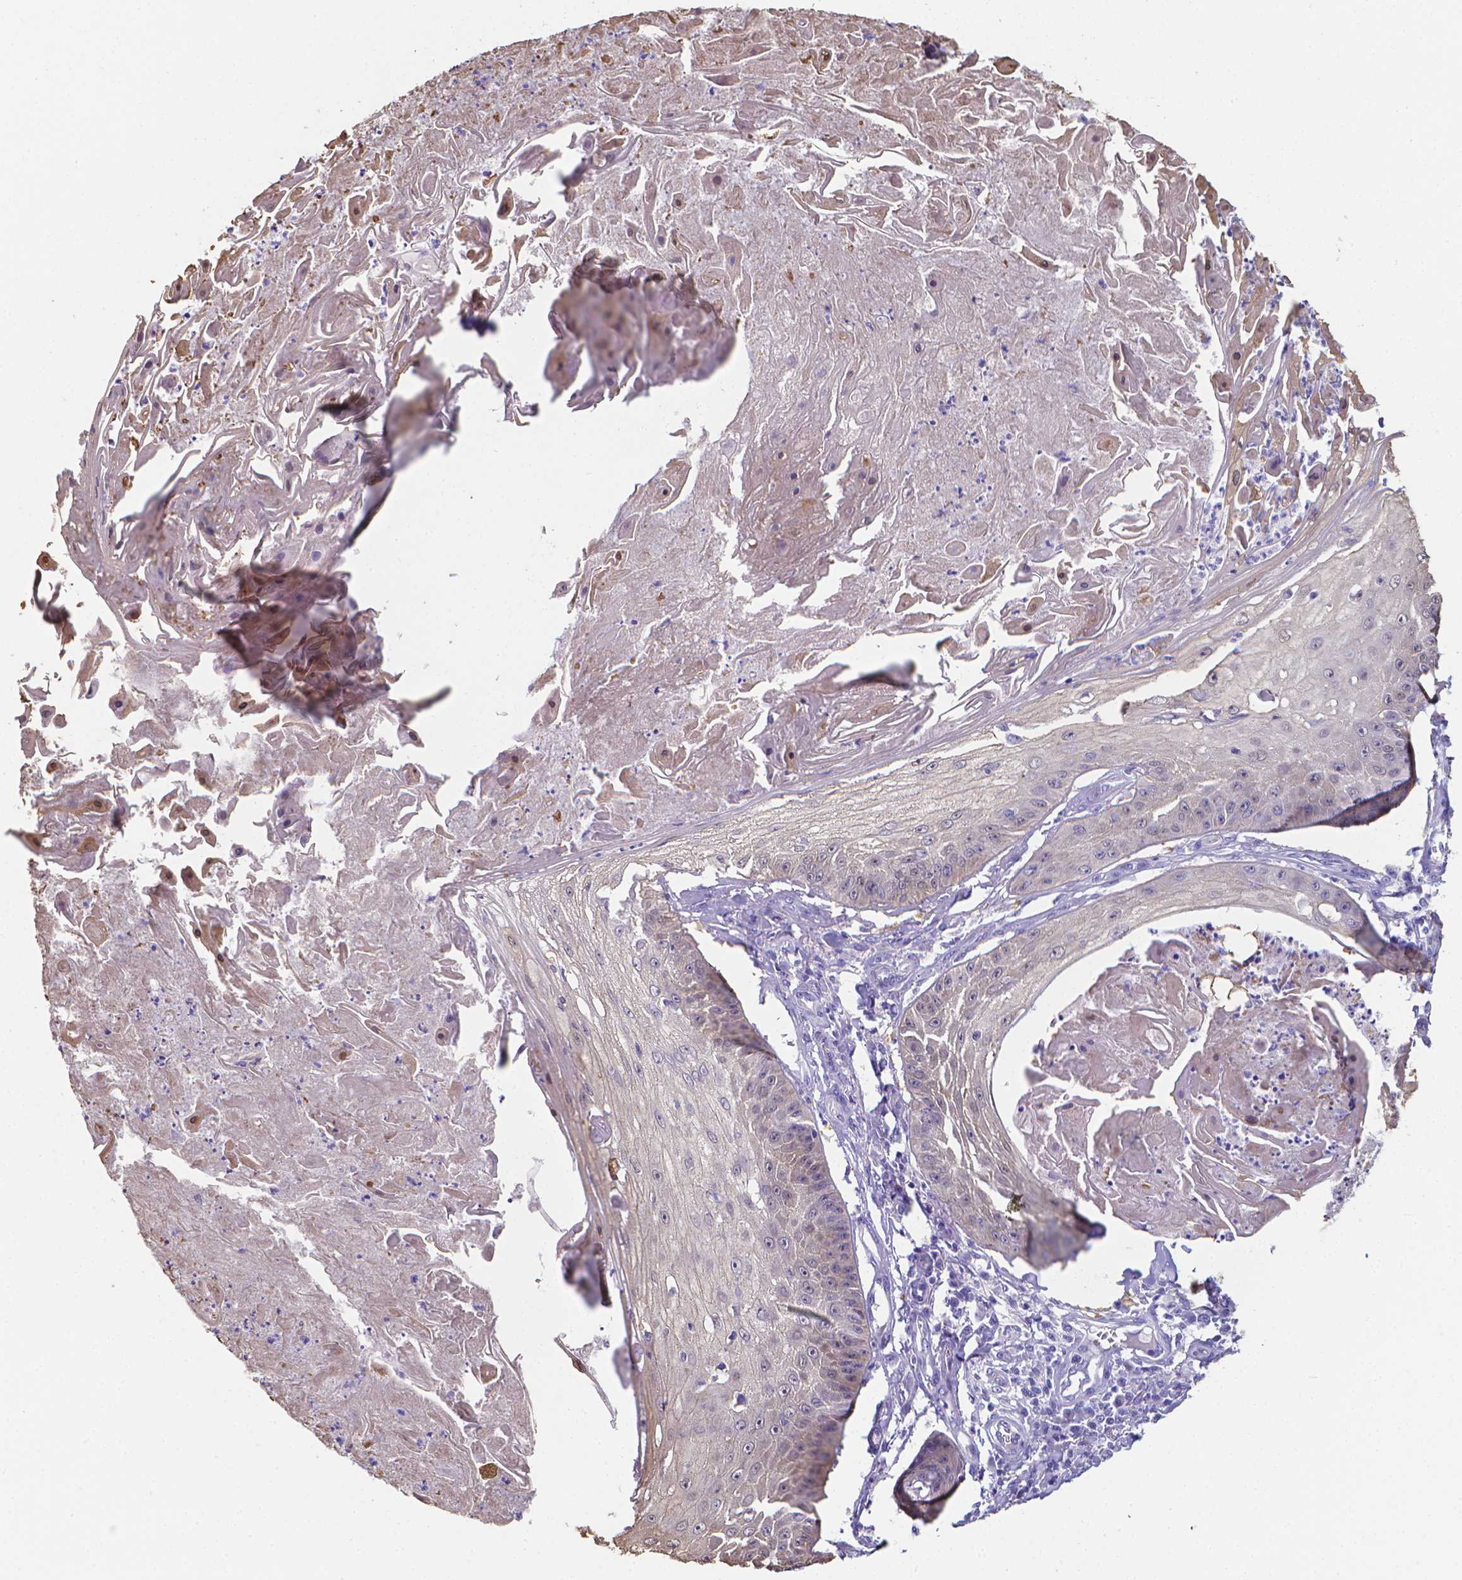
{"staining": {"intensity": "negative", "quantity": "none", "location": "none"}, "tissue": "skin cancer", "cell_type": "Tumor cells", "image_type": "cancer", "snomed": [{"axis": "morphology", "description": "Squamous cell carcinoma, NOS"}, {"axis": "topography", "description": "Skin"}], "caption": "High power microscopy histopathology image of an immunohistochemistry (IHC) photomicrograph of skin cancer, revealing no significant expression in tumor cells.", "gene": "LRRC73", "patient": {"sex": "male", "age": 70}}